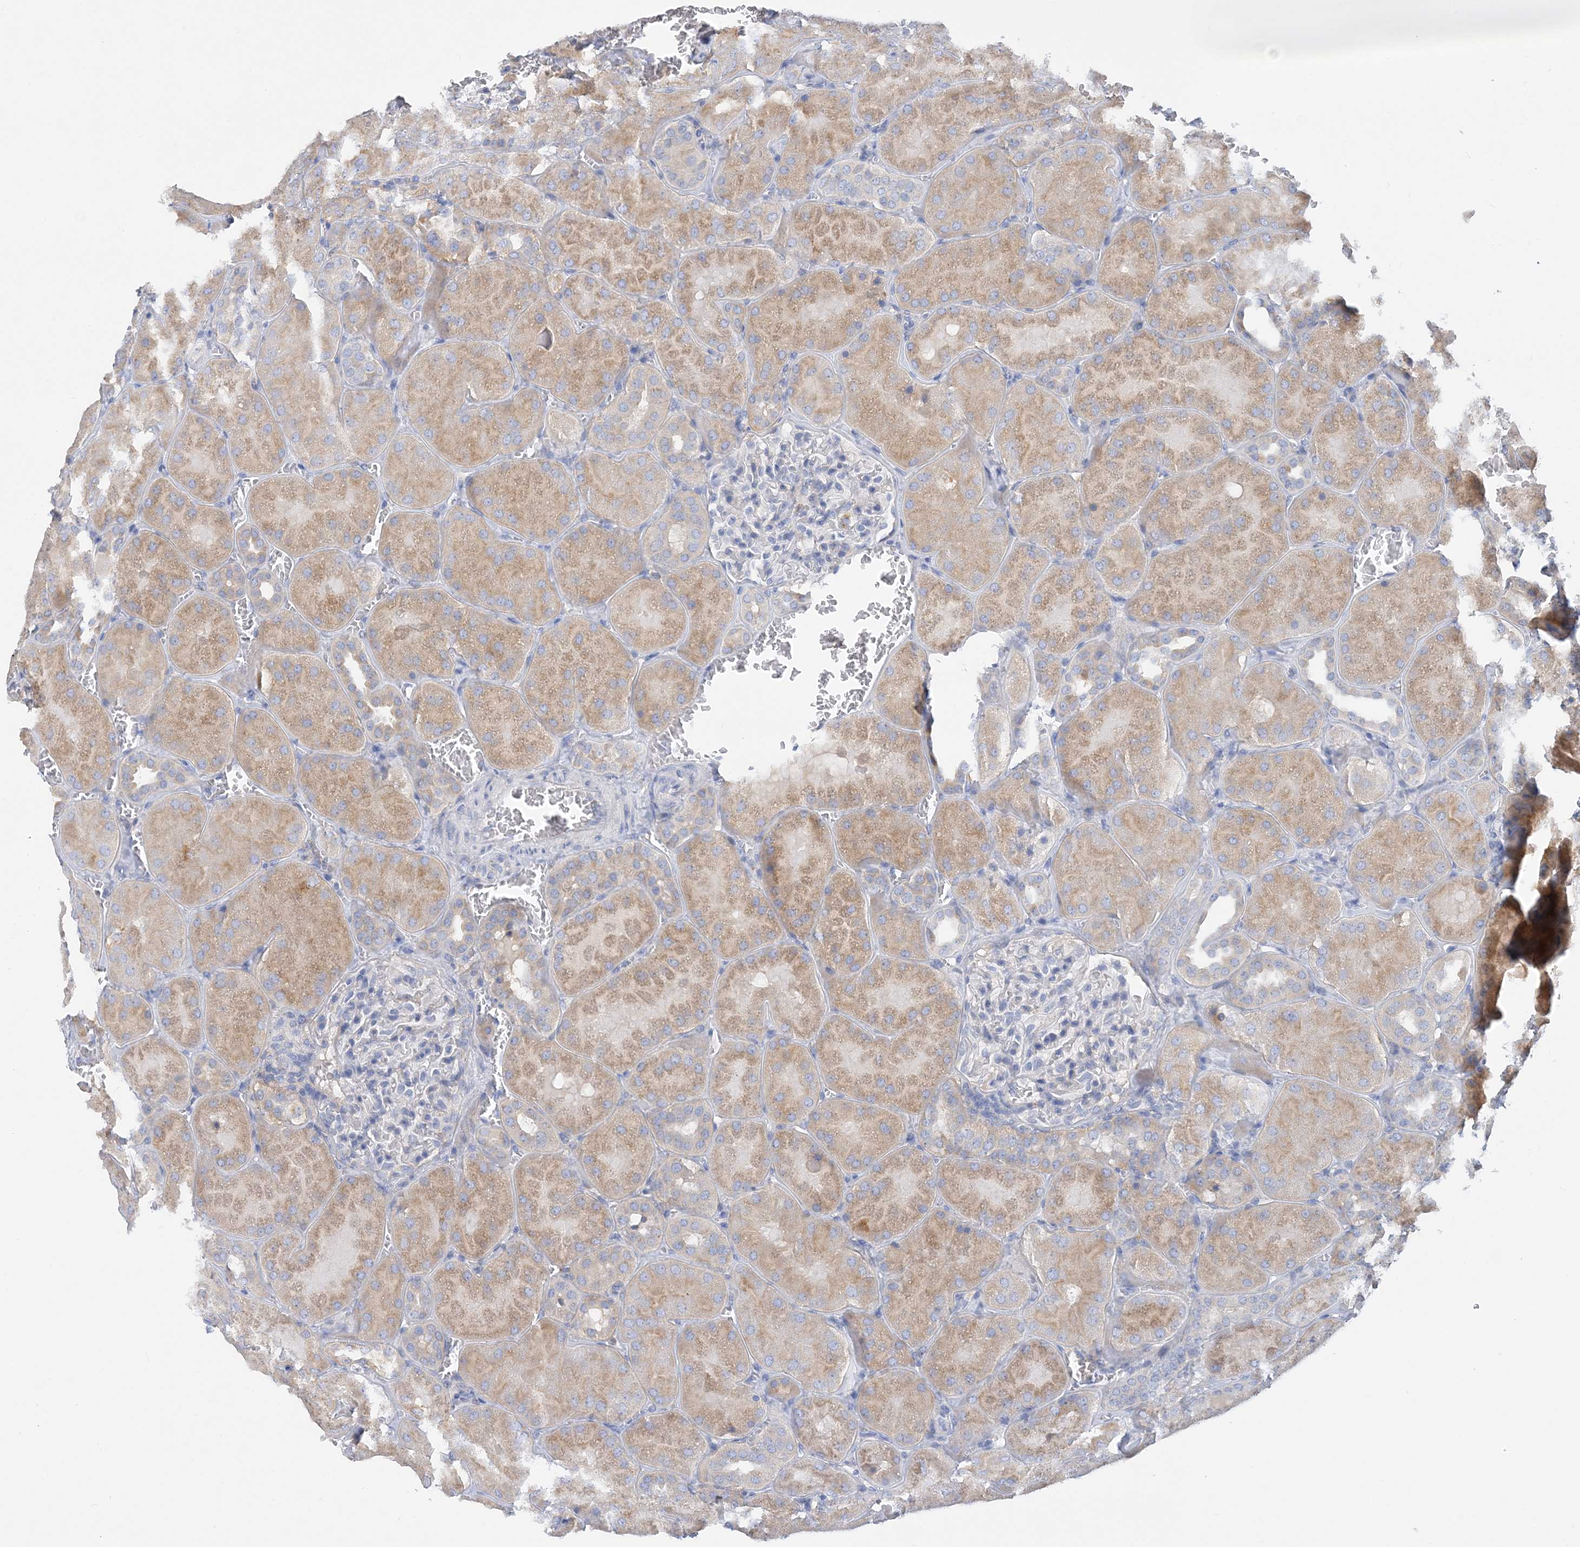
{"staining": {"intensity": "negative", "quantity": "none", "location": "none"}, "tissue": "kidney", "cell_type": "Cells in glomeruli", "image_type": "normal", "snomed": [{"axis": "morphology", "description": "Normal tissue, NOS"}, {"axis": "topography", "description": "Kidney"}], "caption": "Immunohistochemistry histopathology image of normal kidney: kidney stained with DAB displays no significant protein expression in cells in glomeruli.", "gene": "GRINA", "patient": {"sex": "male", "age": 28}}